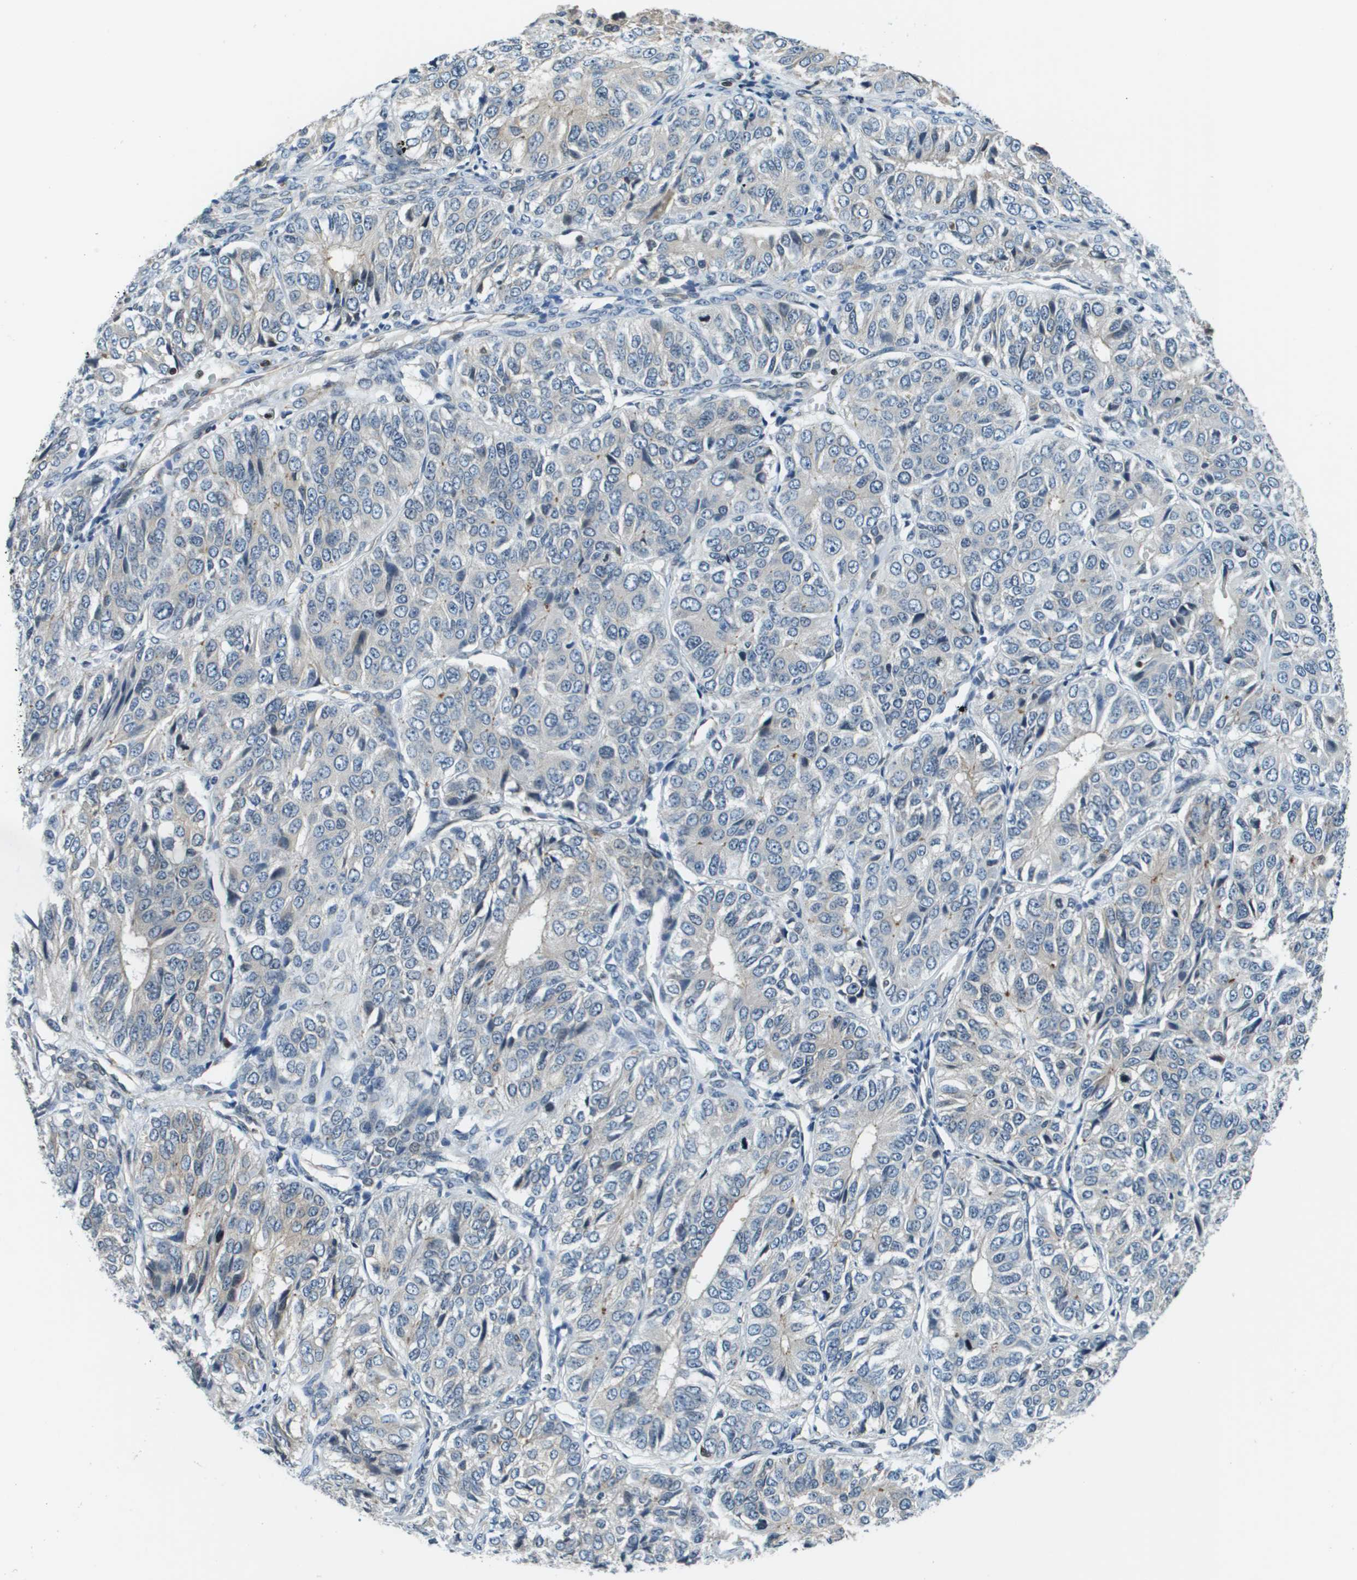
{"staining": {"intensity": "negative", "quantity": "none", "location": "none"}, "tissue": "ovarian cancer", "cell_type": "Tumor cells", "image_type": "cancer", "snomed": [{"axis": "morphology", "description": "Carcinoma, endometroid"}, {"axis": "topography", "description": "Ovary"}], "caption": "Immunohistochemistry (IHC) of human ovarian cancer (endometroid carcinoma) exhibits no staining in tumor cells.", "gene": "ESYT1", "patient": {"sex": "female", "age": 51}}